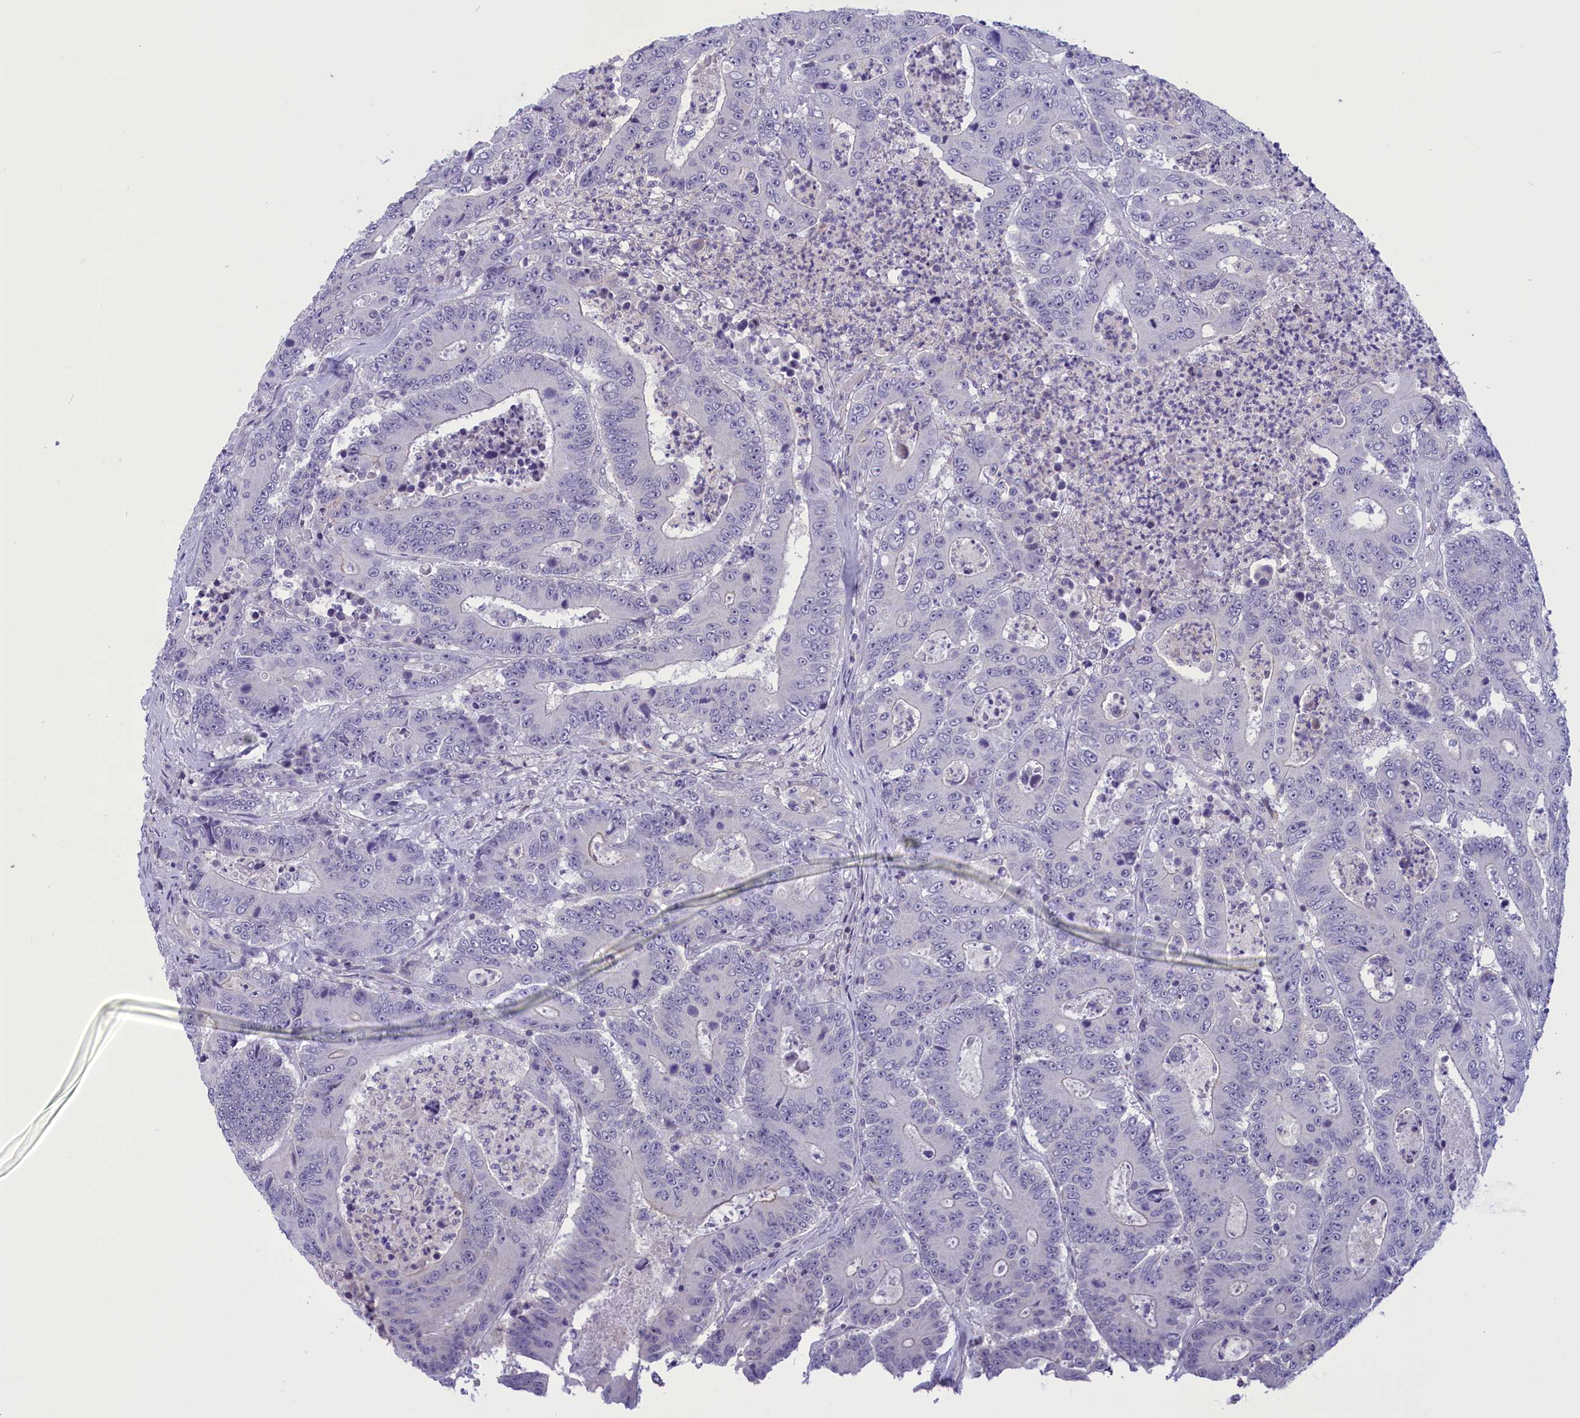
{"staining": {"intensity": "negative", "quantity": "none", "location": "none"}, "tissue": "colorectal cancer", "cell_type": "Tumor cells", "image_type": "cancer", "snomed": [{"axis": "morphology", "description": "Adenocarcinoma, NOS"}, {"axis": "topography", "description": "Colon"}], "caption": "Immunohistochemical staining of human adenocarcinoma (colorectal) exhibits no significant staining in tumor cells. Nuclei are stained in blue.", "gene": "CORO2A", "patient": {"sex": "male", "age": 83}}